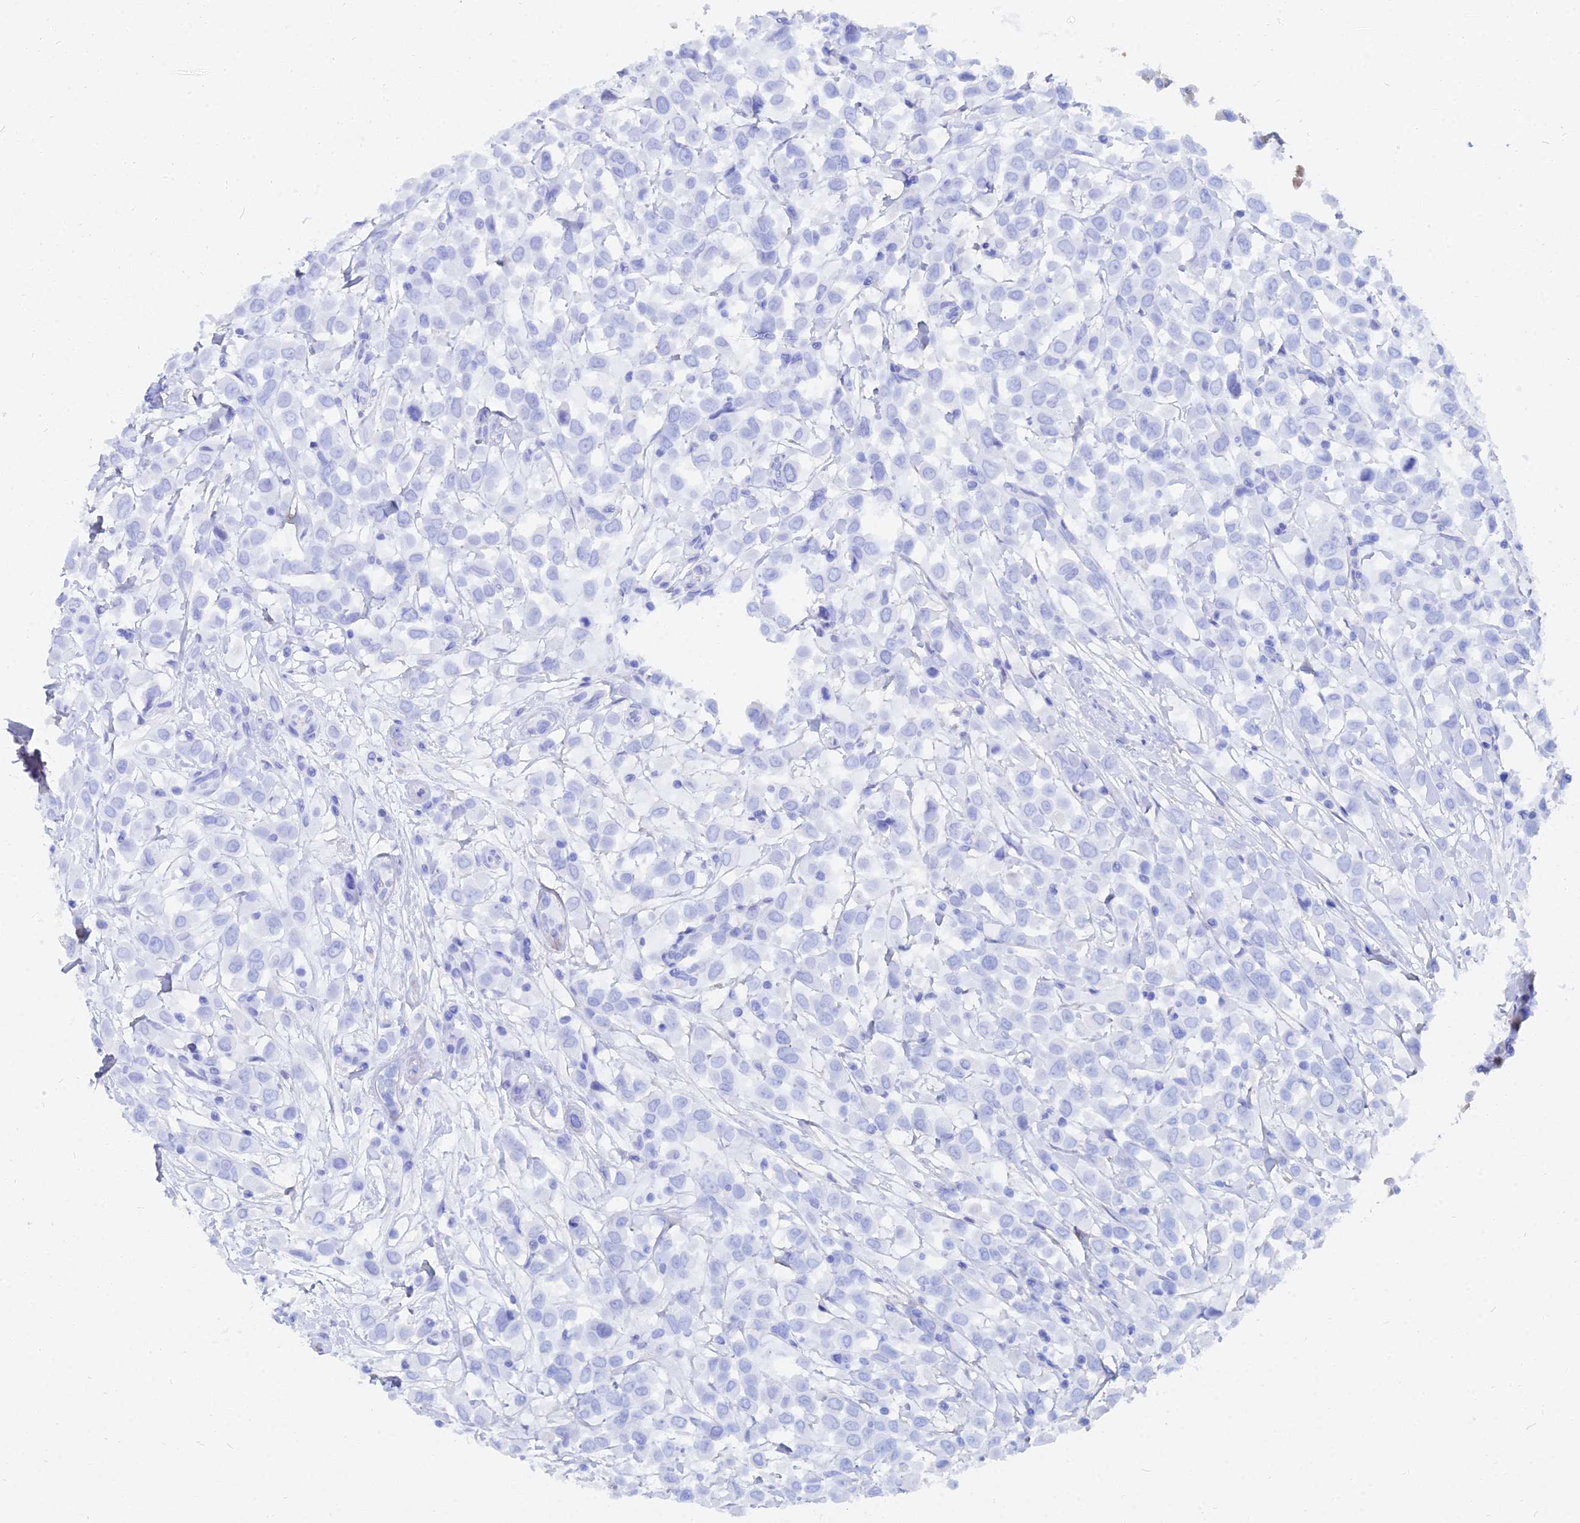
{"staining": {"intensity": "negative", "quantity": "none", "location": "none"}, "tissue": "breast cancer", "cell_type": "Tumor cells", "image_type": "cancer", "snomed": [{"axis": "morphology", "description": "Duct carcinoma"}, {"axis": "topography", "description": "Breast"}], "caption": "Tumor cells show no significant protein positivity in breast intraductal carcinoma.", "gene": "TRIM43B", "patient": {"sex": "female", "age": 61}}